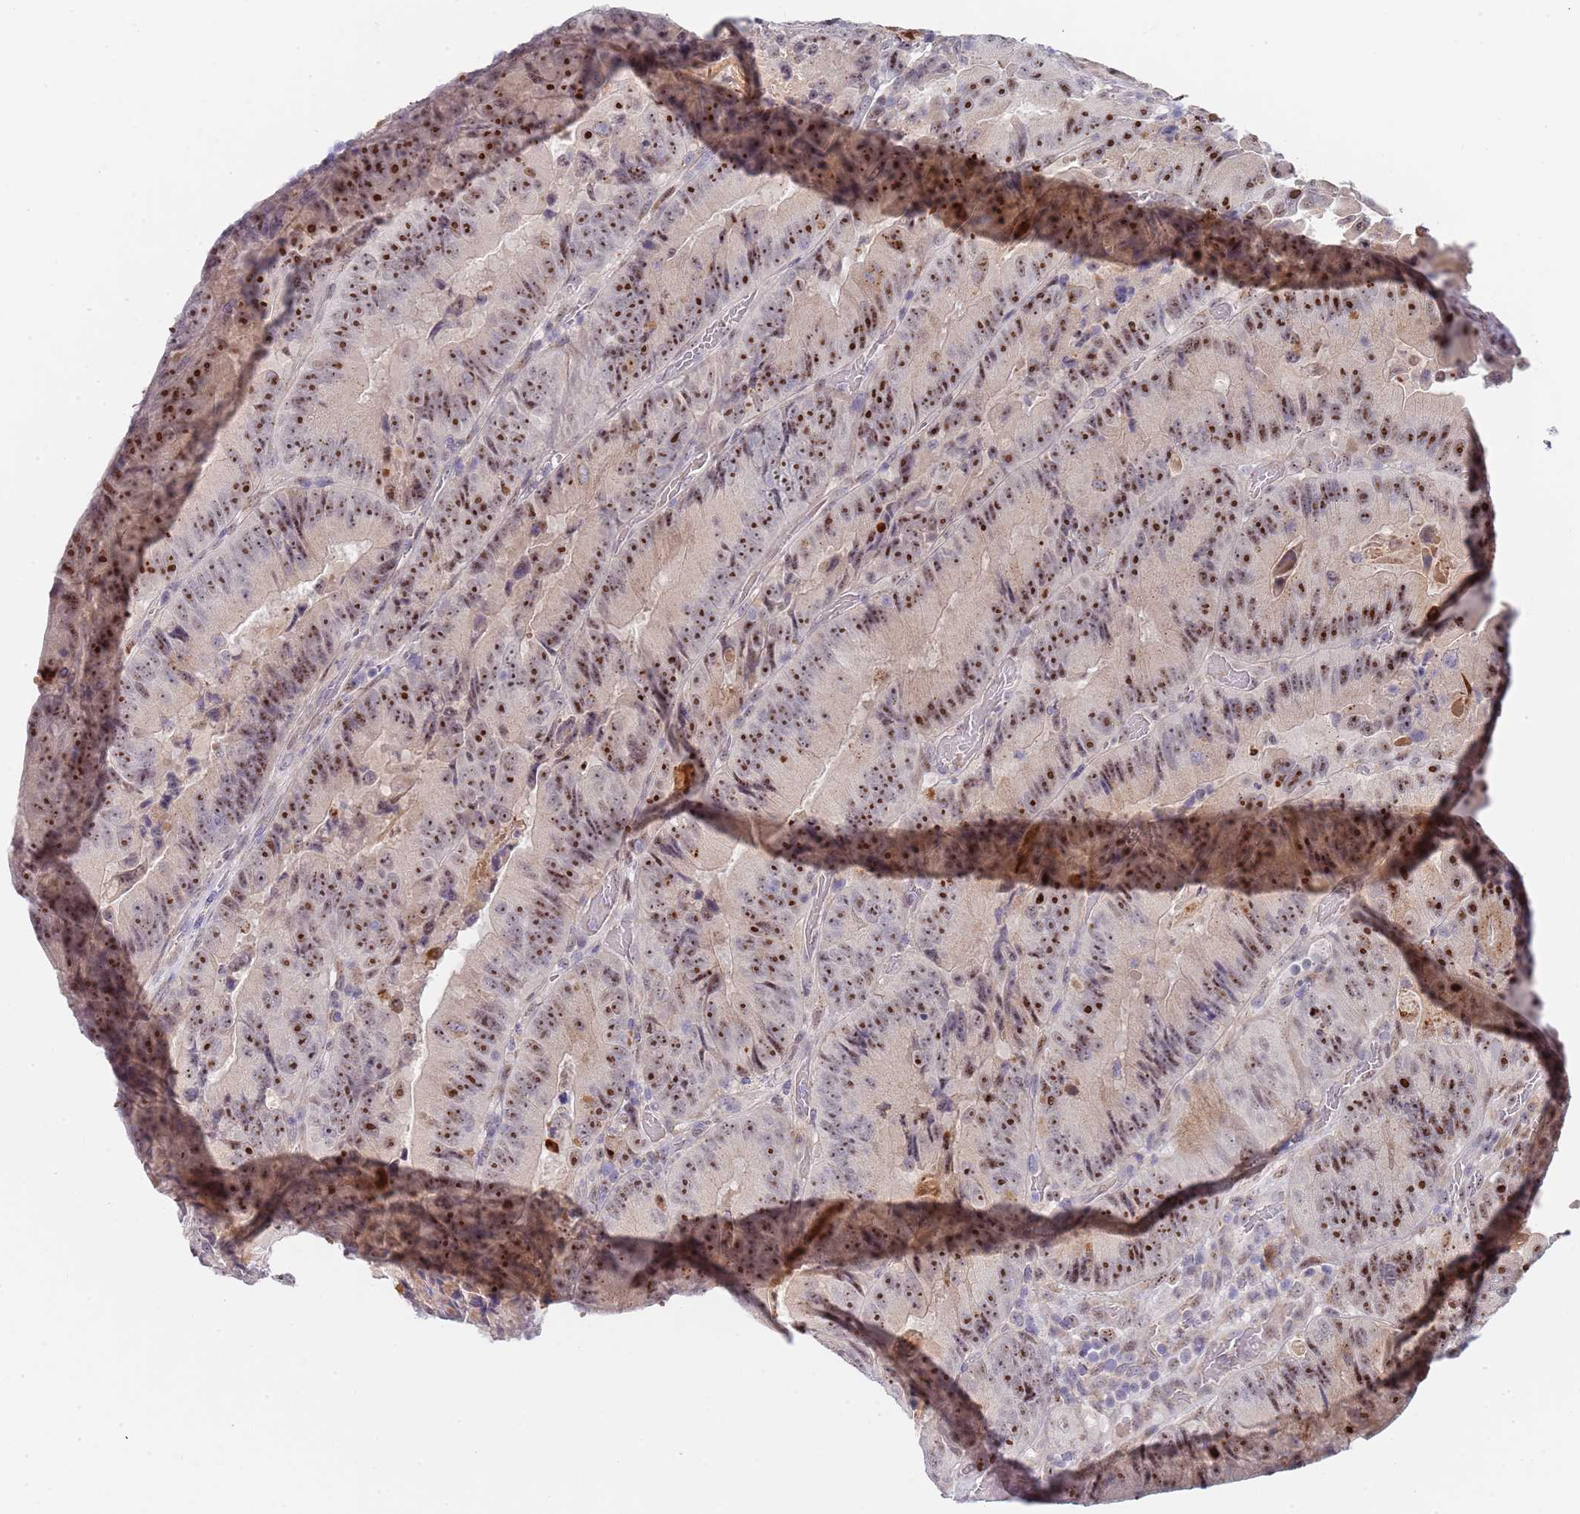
{"staining": {"intensity": "strong", "quantity": ">75%", "location": "nuclear"}, "tissue": "colorectal cancer", "cell_type": "Tumor cells", "image_type": "cancer", "snomed": [{"axis": "morphology", "description": "Adenocarcinoma, NOS"}, {"axis": "topography", "description": "Colon"}], "caption": "This is a photomicrograph of IHC staining of colorectal cancer (adenocarcinoma), which shows strong staining in the nuclear of tumor cells.", "gene": "PLCL2", "patient": {"sex": "female", "age": 86}}